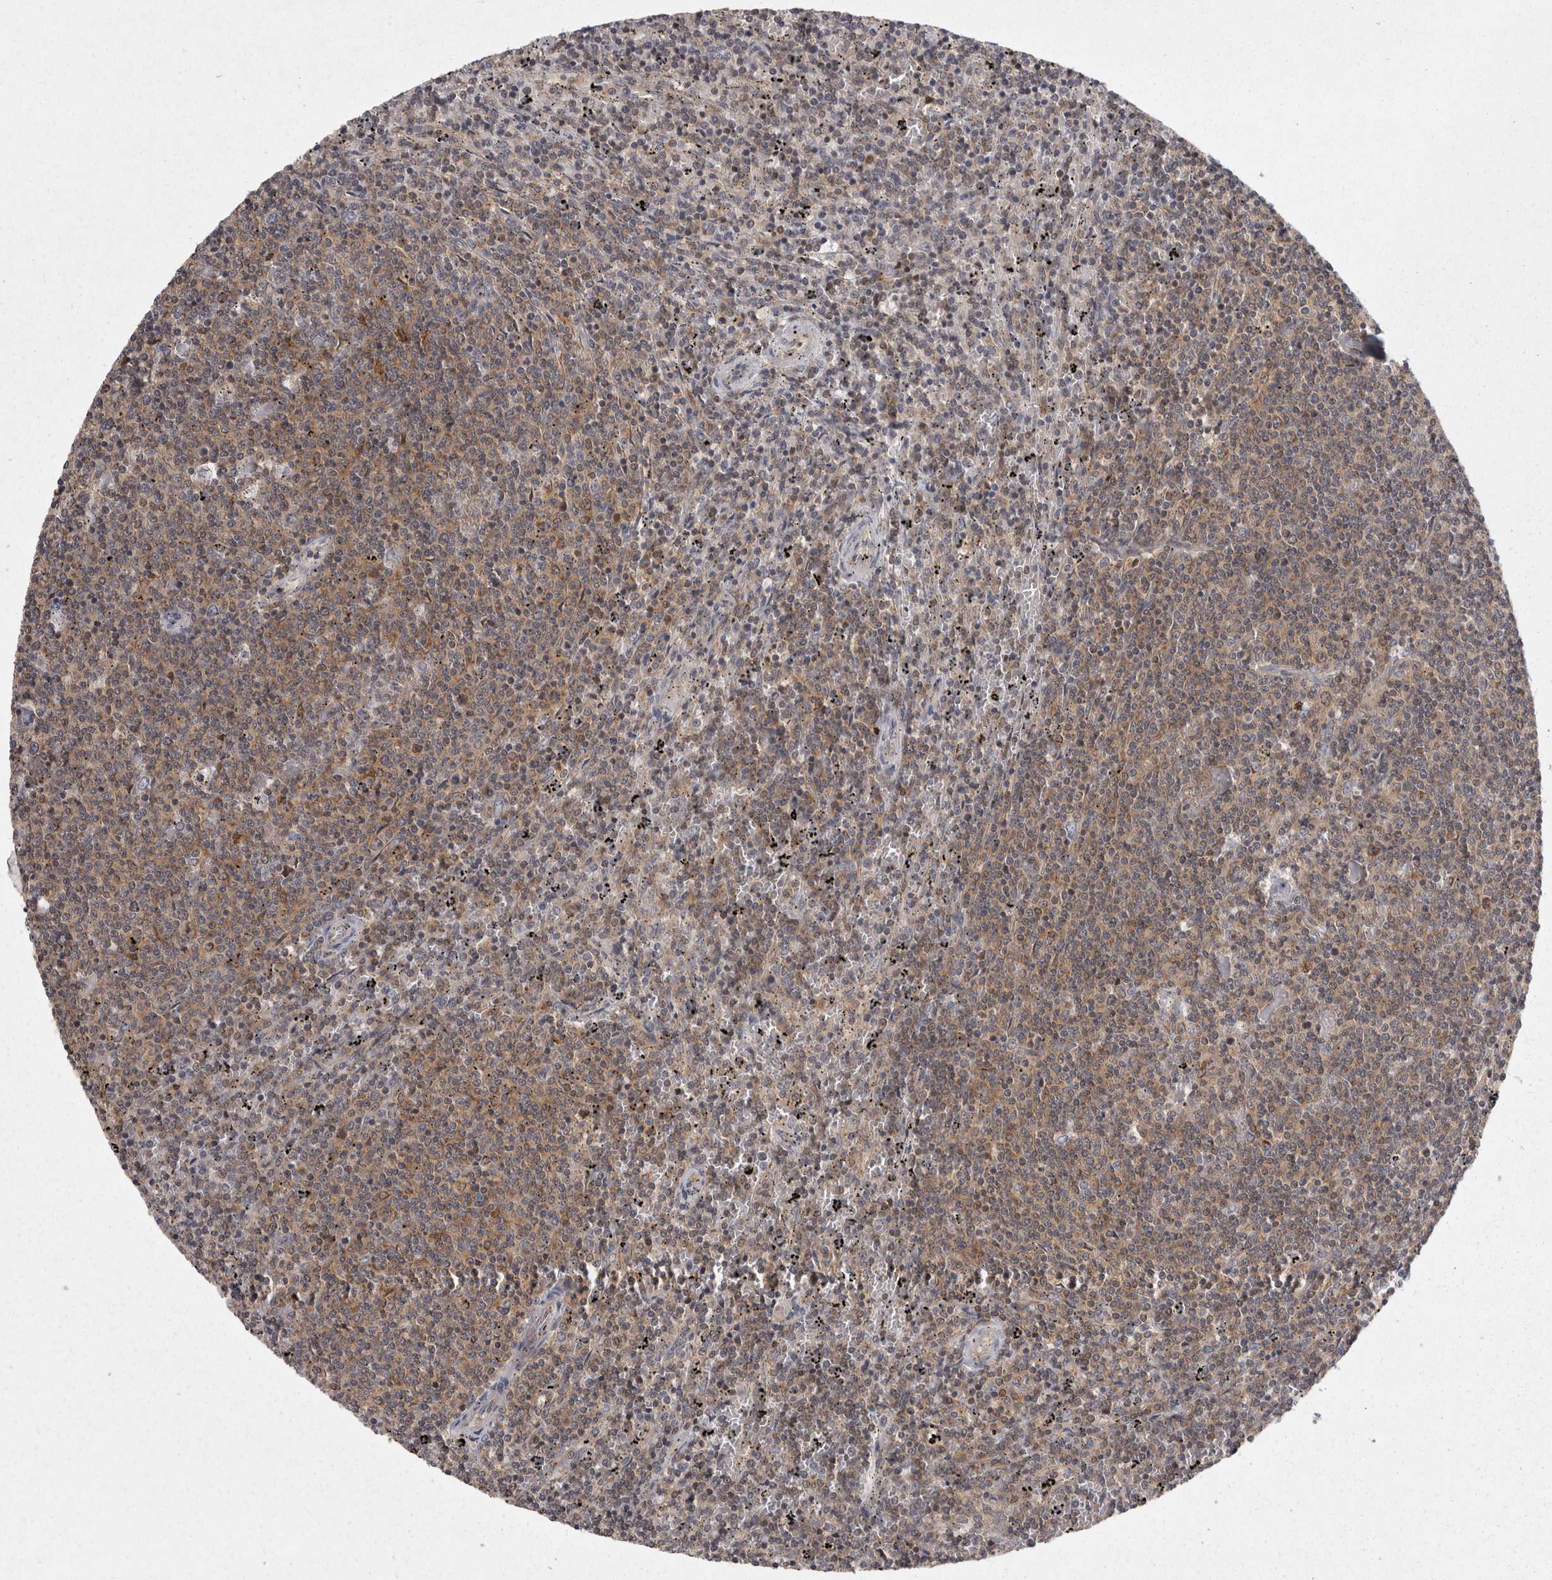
{"staining": {"intensity": "moderate", "quantity": "25%-75%", "location": "cytoplasmic/membranous"}, "tissue": "lymphoma", "cell_type": "Tumor cells", "image_type": "cancer", "snomed": [{"axis": "morphology", "description": "Malignant lymphoma, non-Hodgkin's type, Low grade"}, {"axis": "topography", "description": "Spleen"}], "caption": "Brown immunohistochemical staining in lymphoma exhibits moderate cytoplasmic/membranous expression in about 25%-75% of tumor cells.", "gene": "ACAT2", "patient": {"sex": "female", "age": 50}}